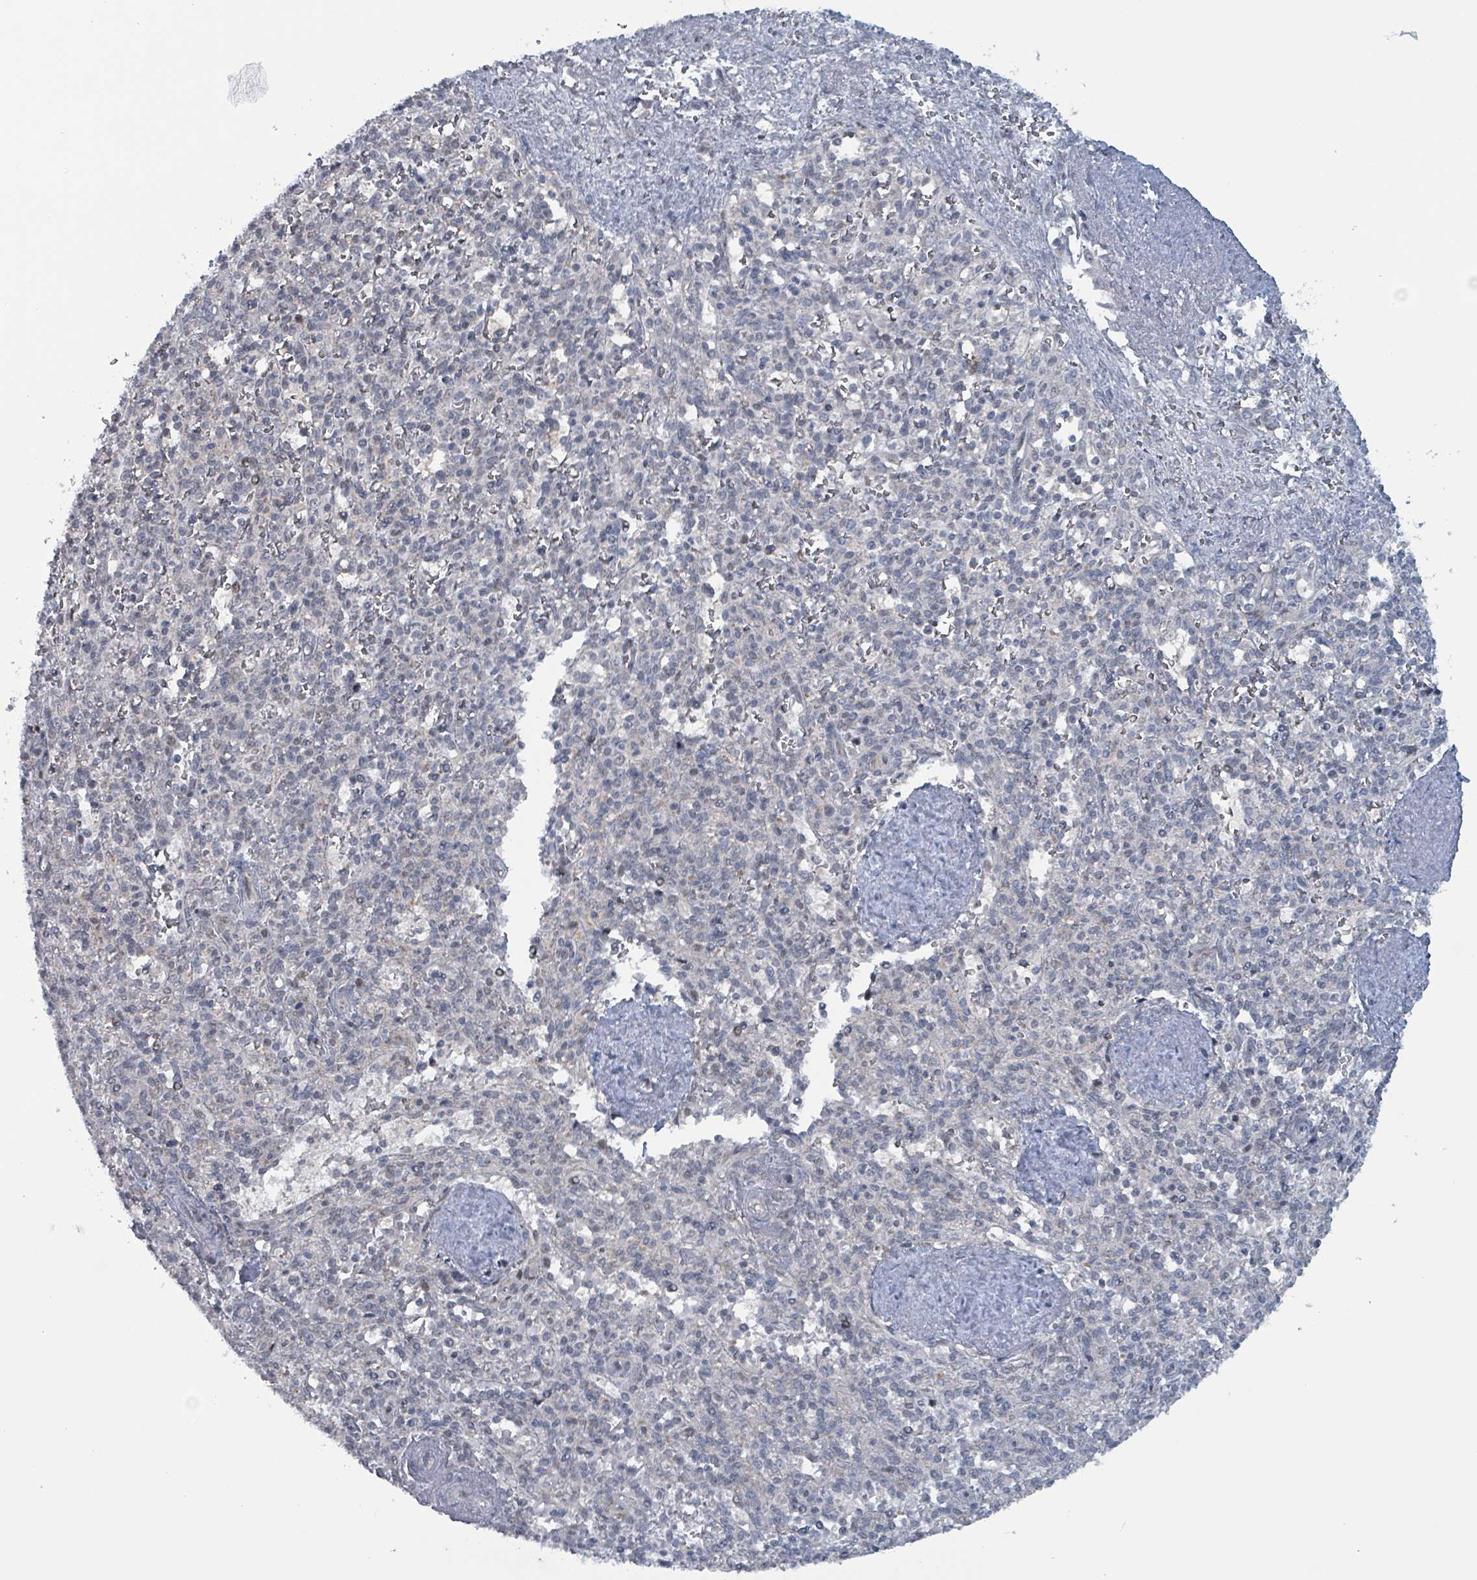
{"staining": {"intensity": "negative", "quantity": "none", "location": "none"}, "tissue": "spleen", "cell_type": "Cells in red pulp", "image_type": "normal", "snomed": [{"axis": "morphology", "description": "Normal tissue, NOS"}, {"axis": "topography", "description": "Spleen"}], "caption": "The IHC histopathology image has no significant staining in cells in red pulp of spleen.", "gene": "BIVM", "patient": {"sex": "female", "age": 70}}